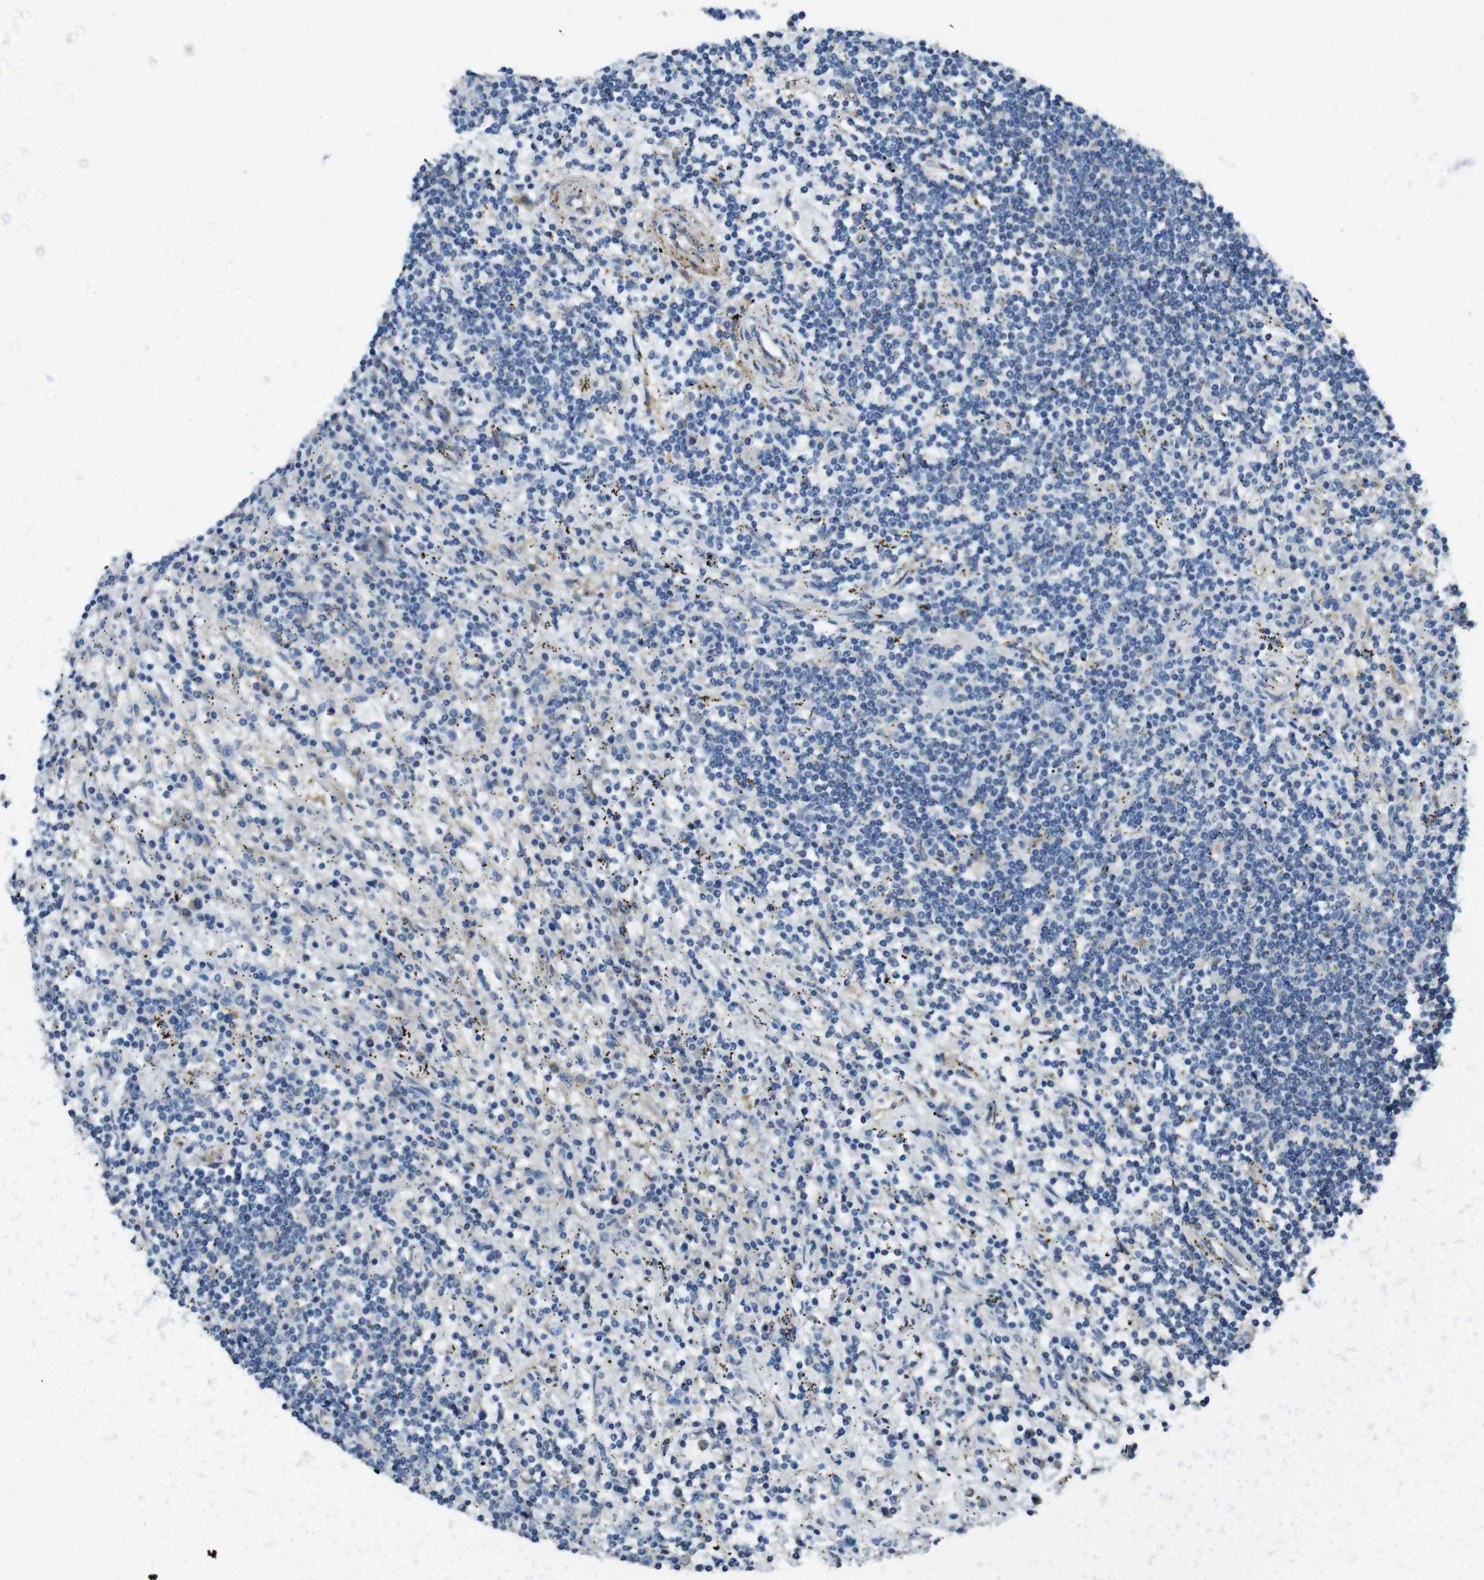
{"staining": {"intensity": "negative", "quantity": "none", "location": "none"}, "tissue": "lymphoma", "cell_type": "Tumor cells", "image_type": "cancer", "snomed": [{"axis": "morphology", "description": "Malignant lymphoma, non-Hodgkin's type, Low grade"}, {"axis": "topography", "description": "Spleen"}], "caption": "Tumor cells show no significant staining in lymphoma.", "gene": "RAB6A", "patient": {"sex": "male", "age": 76}}